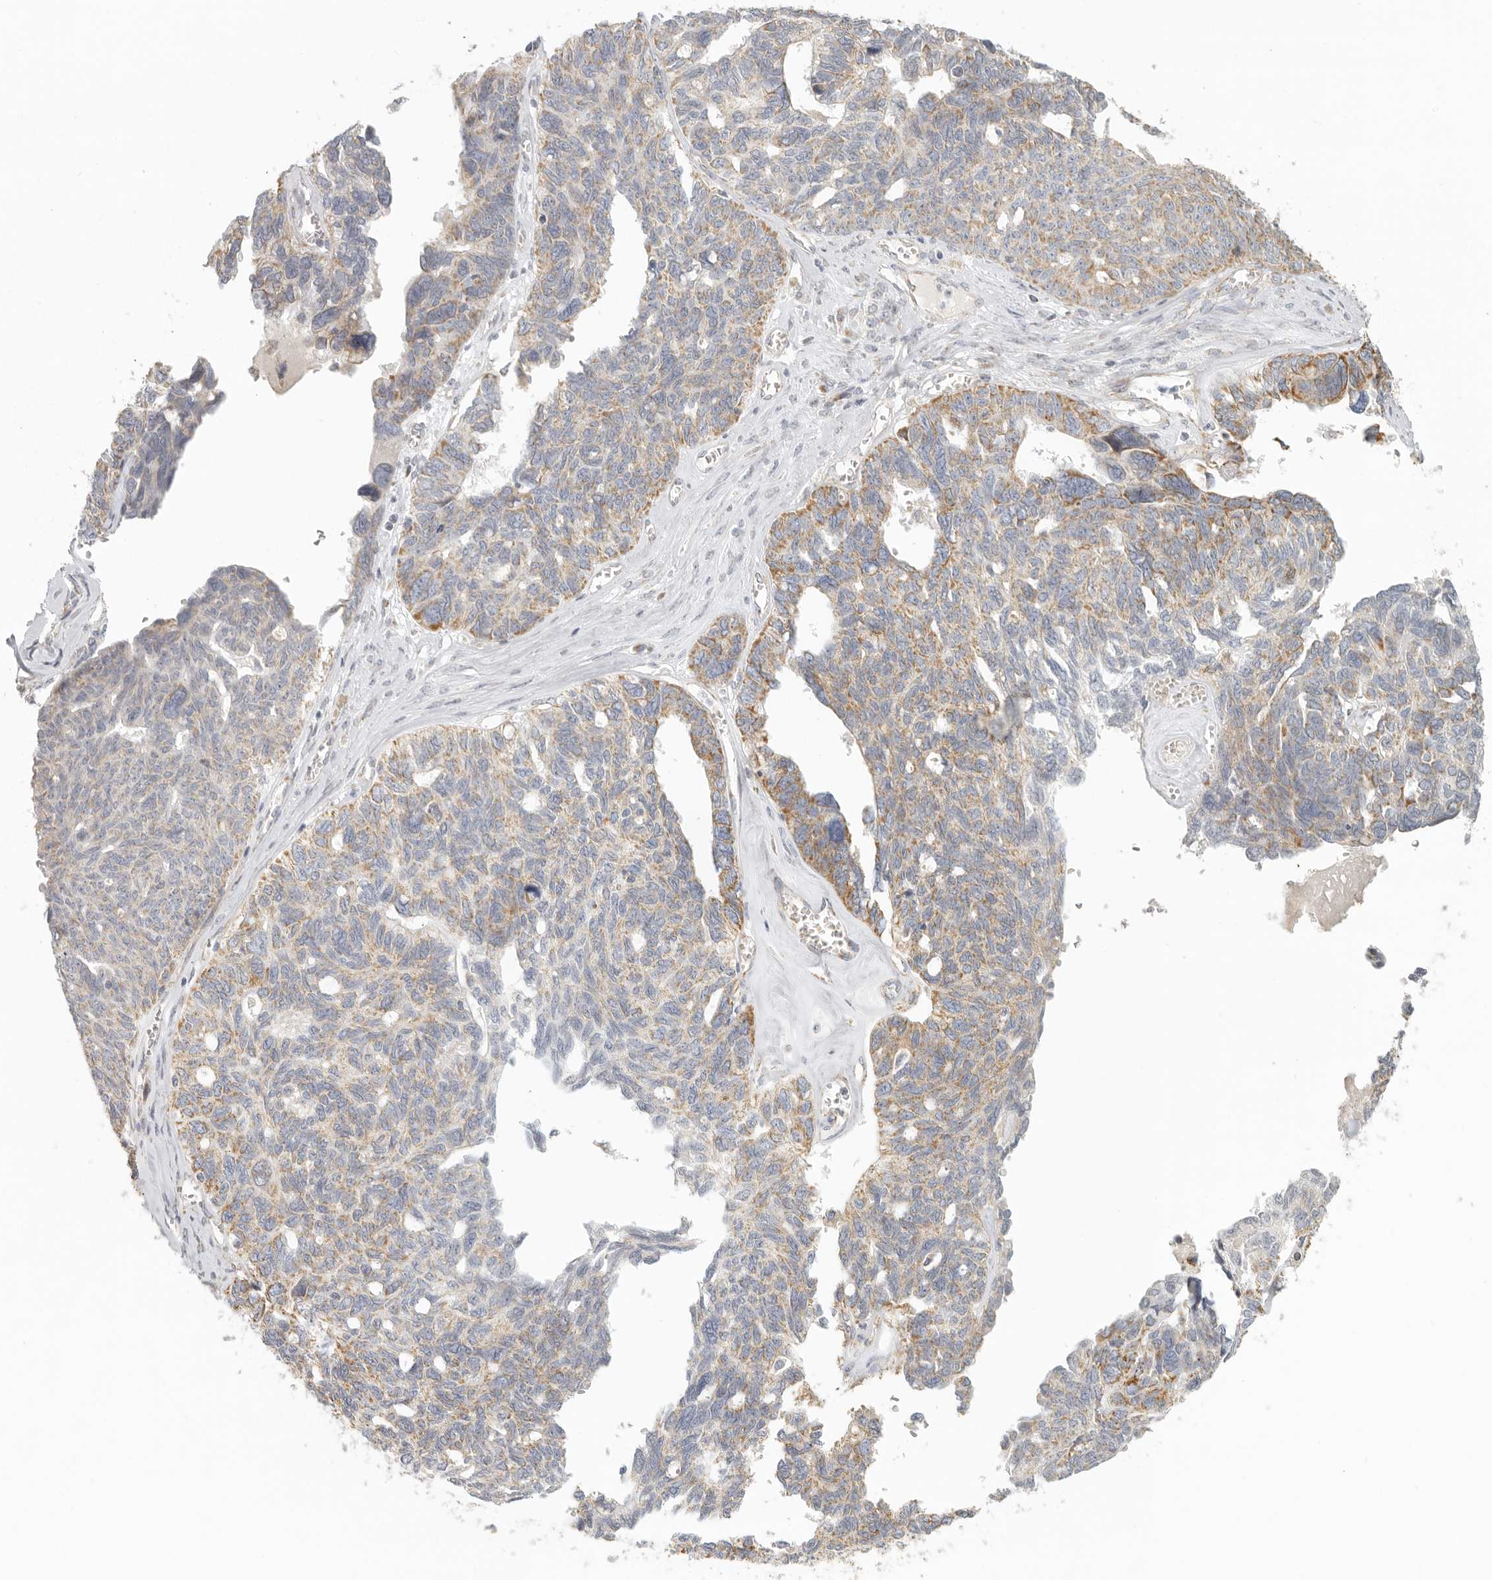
{"staining": {"intensity": "moderate", "quantity": "25%-75%", "location": "cytoplasmic/membranous"}, "tissue": "ovarian cancer", "cell_type": "Tumor cells", "image_type": "cancer", "snomed": [{"axis": "morphology", "description": "Cystadenocarcinoma, serous, NOS"}, {"axis": "topography", "description": "Ovary"}], "caption": "Human ovarian cancer stained for a protein (brown) demonstrates moderate cytoplasmic/membranous positive staining in approximately 25%-75% of tumor cells.", "gene": "KDF1", "patient": {"sex": "female", "age": 79}}